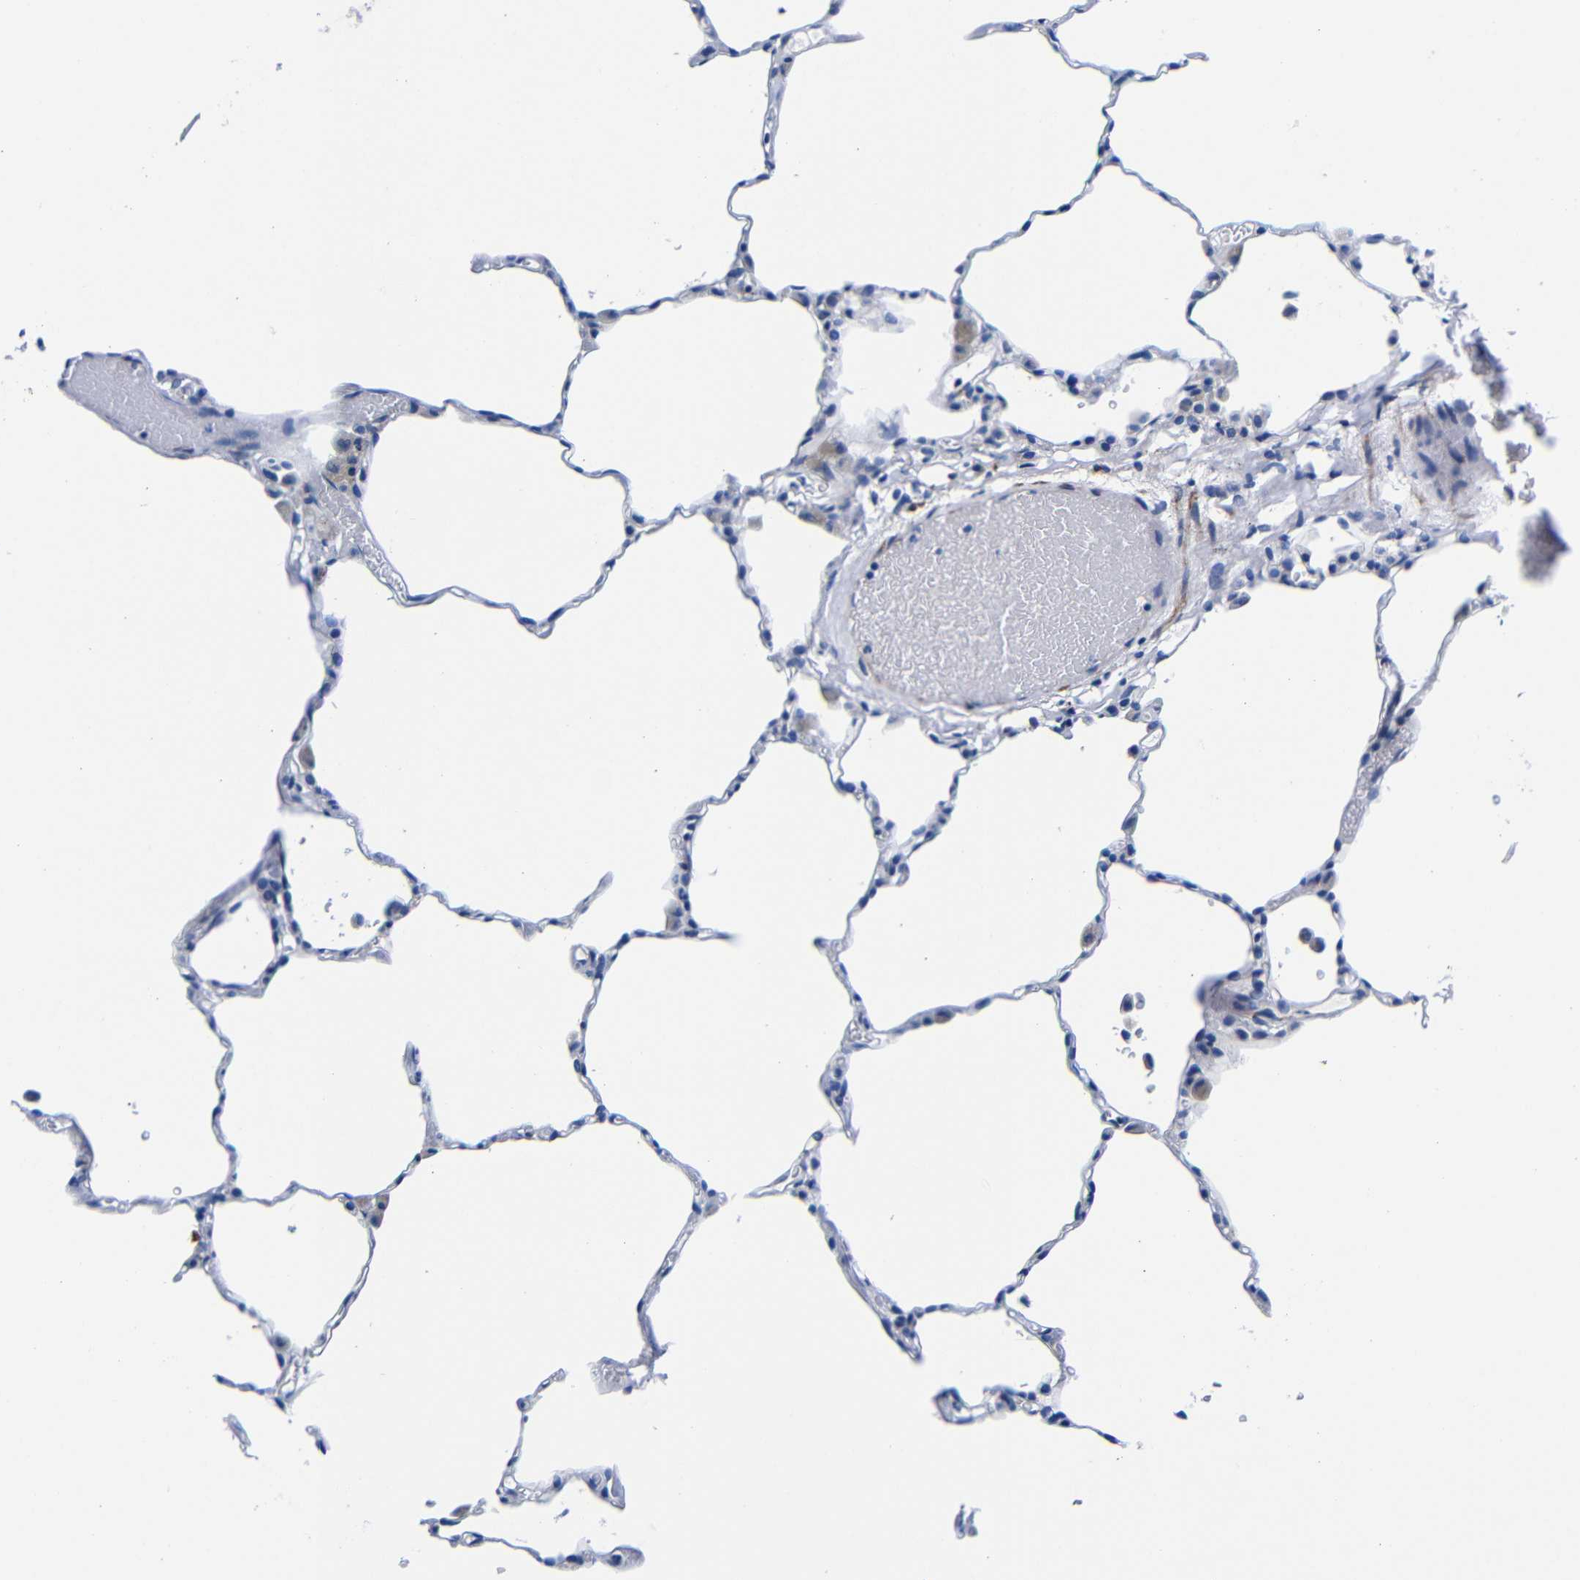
{"staining": {"intensity": "negative", "quantity": "none", "location": "none"}, "tissue": "lung", "cell_type": "Alveolar cells", "image_type": "normal", "snomed": [{"axis": "morphology", "description": "Normal tissue, NOS"}, {"axis": "topography", "description": "Lung"}], "caption": "High magnification brightfield microscopy of unremarkable lung stained with DAB (3,3'-diaminobenzidine) (brown) and counterstained with hematoxylin (blue): alveolar cells show no significant positivity. Brightfield microscopy of IHC stained with DAB (brown) and hematoxylin (blue), captured at high magnification.", "gene": "LRIG1", "patient": {"sex": "female", "age": 49}}